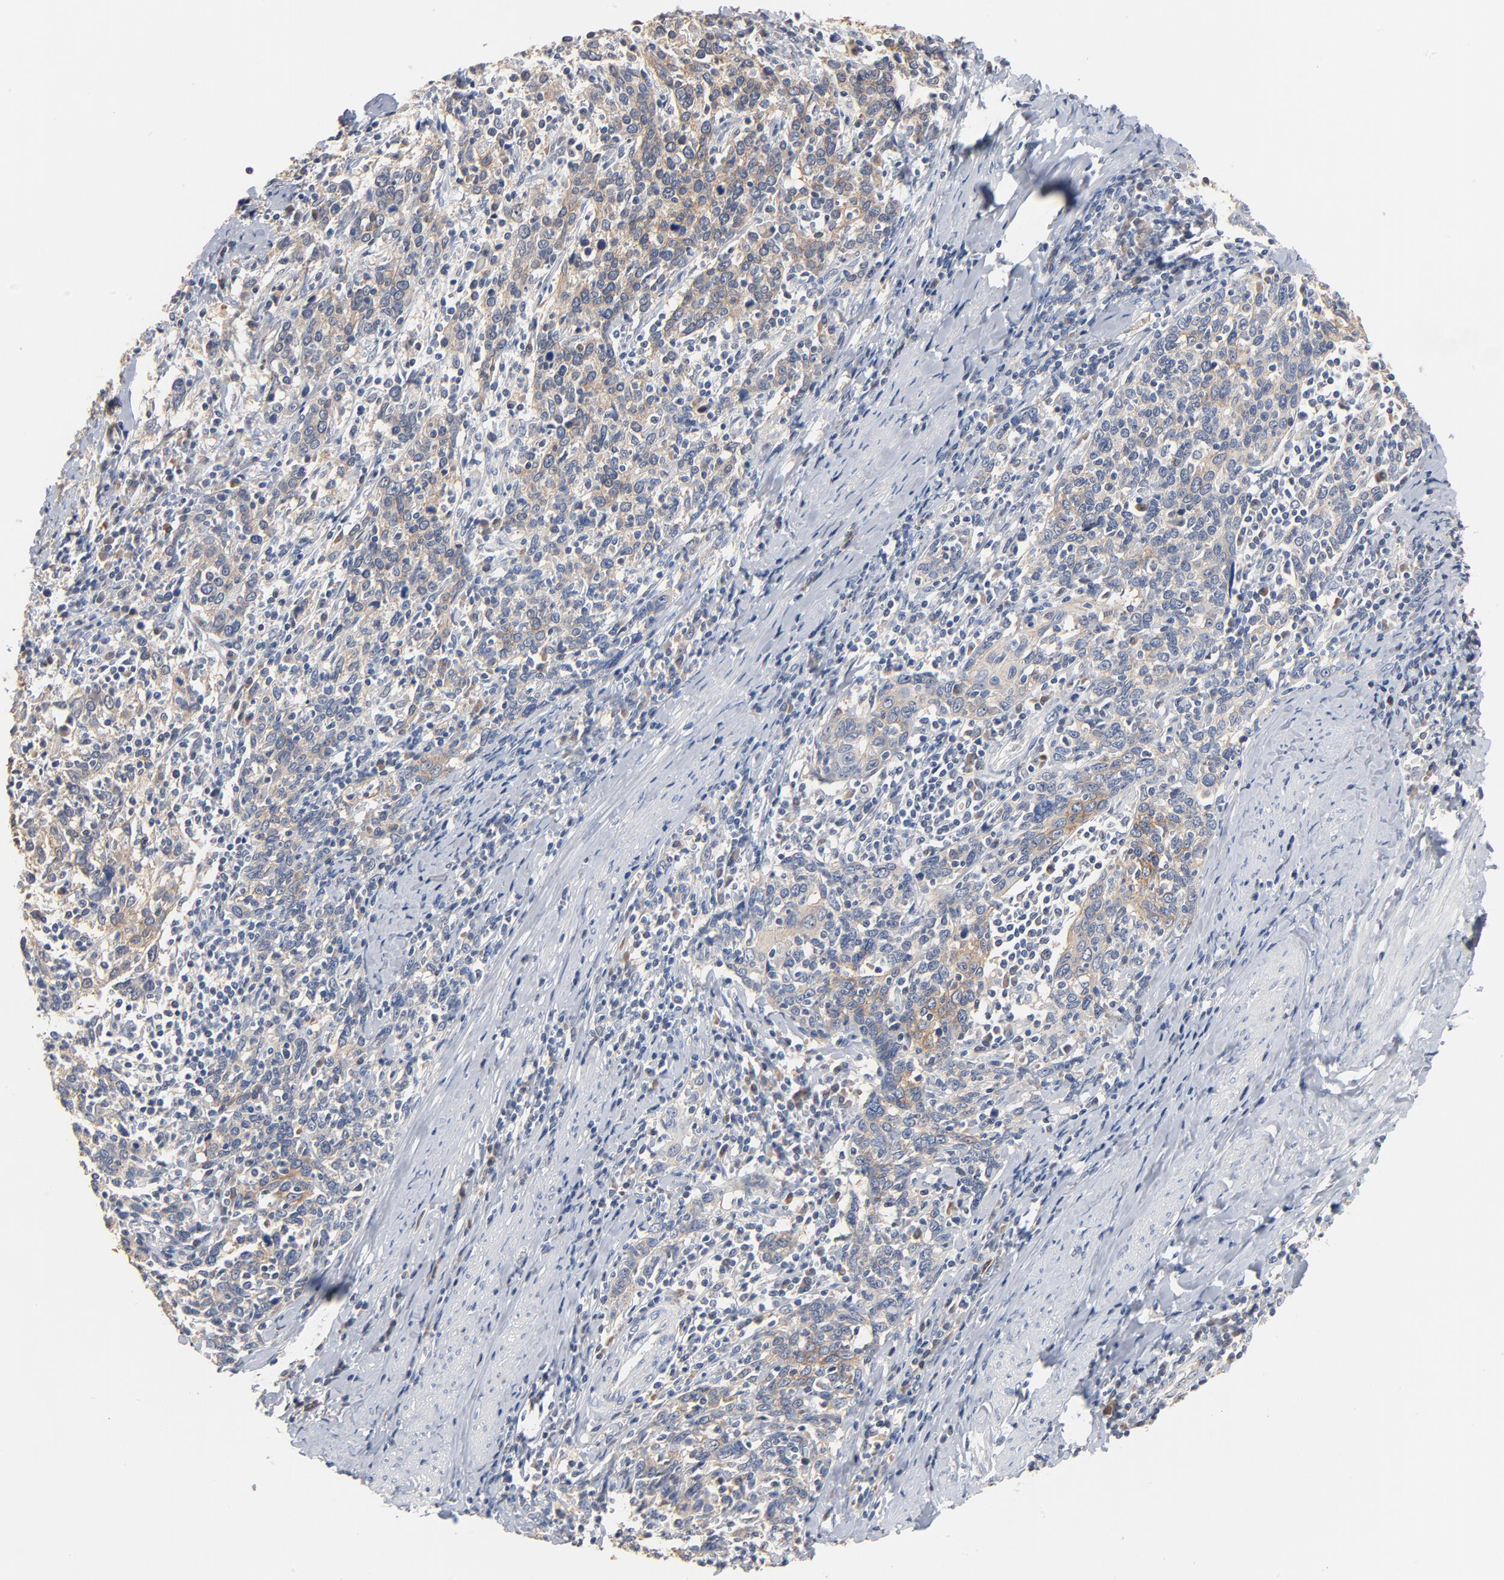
{"staining": {"intensity": "weak", "quantity": ">75%", "location": "cytoplasmic/membranous"}, "tissue": "cervical cancer", "cell_type": "Tumor cells", "image_type": "cancer", "snomed": [{"axis": "morphology", "description": "Squamous cell carcinoma, NOS"}, {"axis": "topography", "description": "Cervix"}], "caption": "This is a micrograph of immunohistochemistry staining of cervical squamous cell carcinoma, which shows weak staining in the cytoplasmic/membranous of tumor cells.", "gene": "EPCAM", "patient": {"sex": "female", "age": 41}}